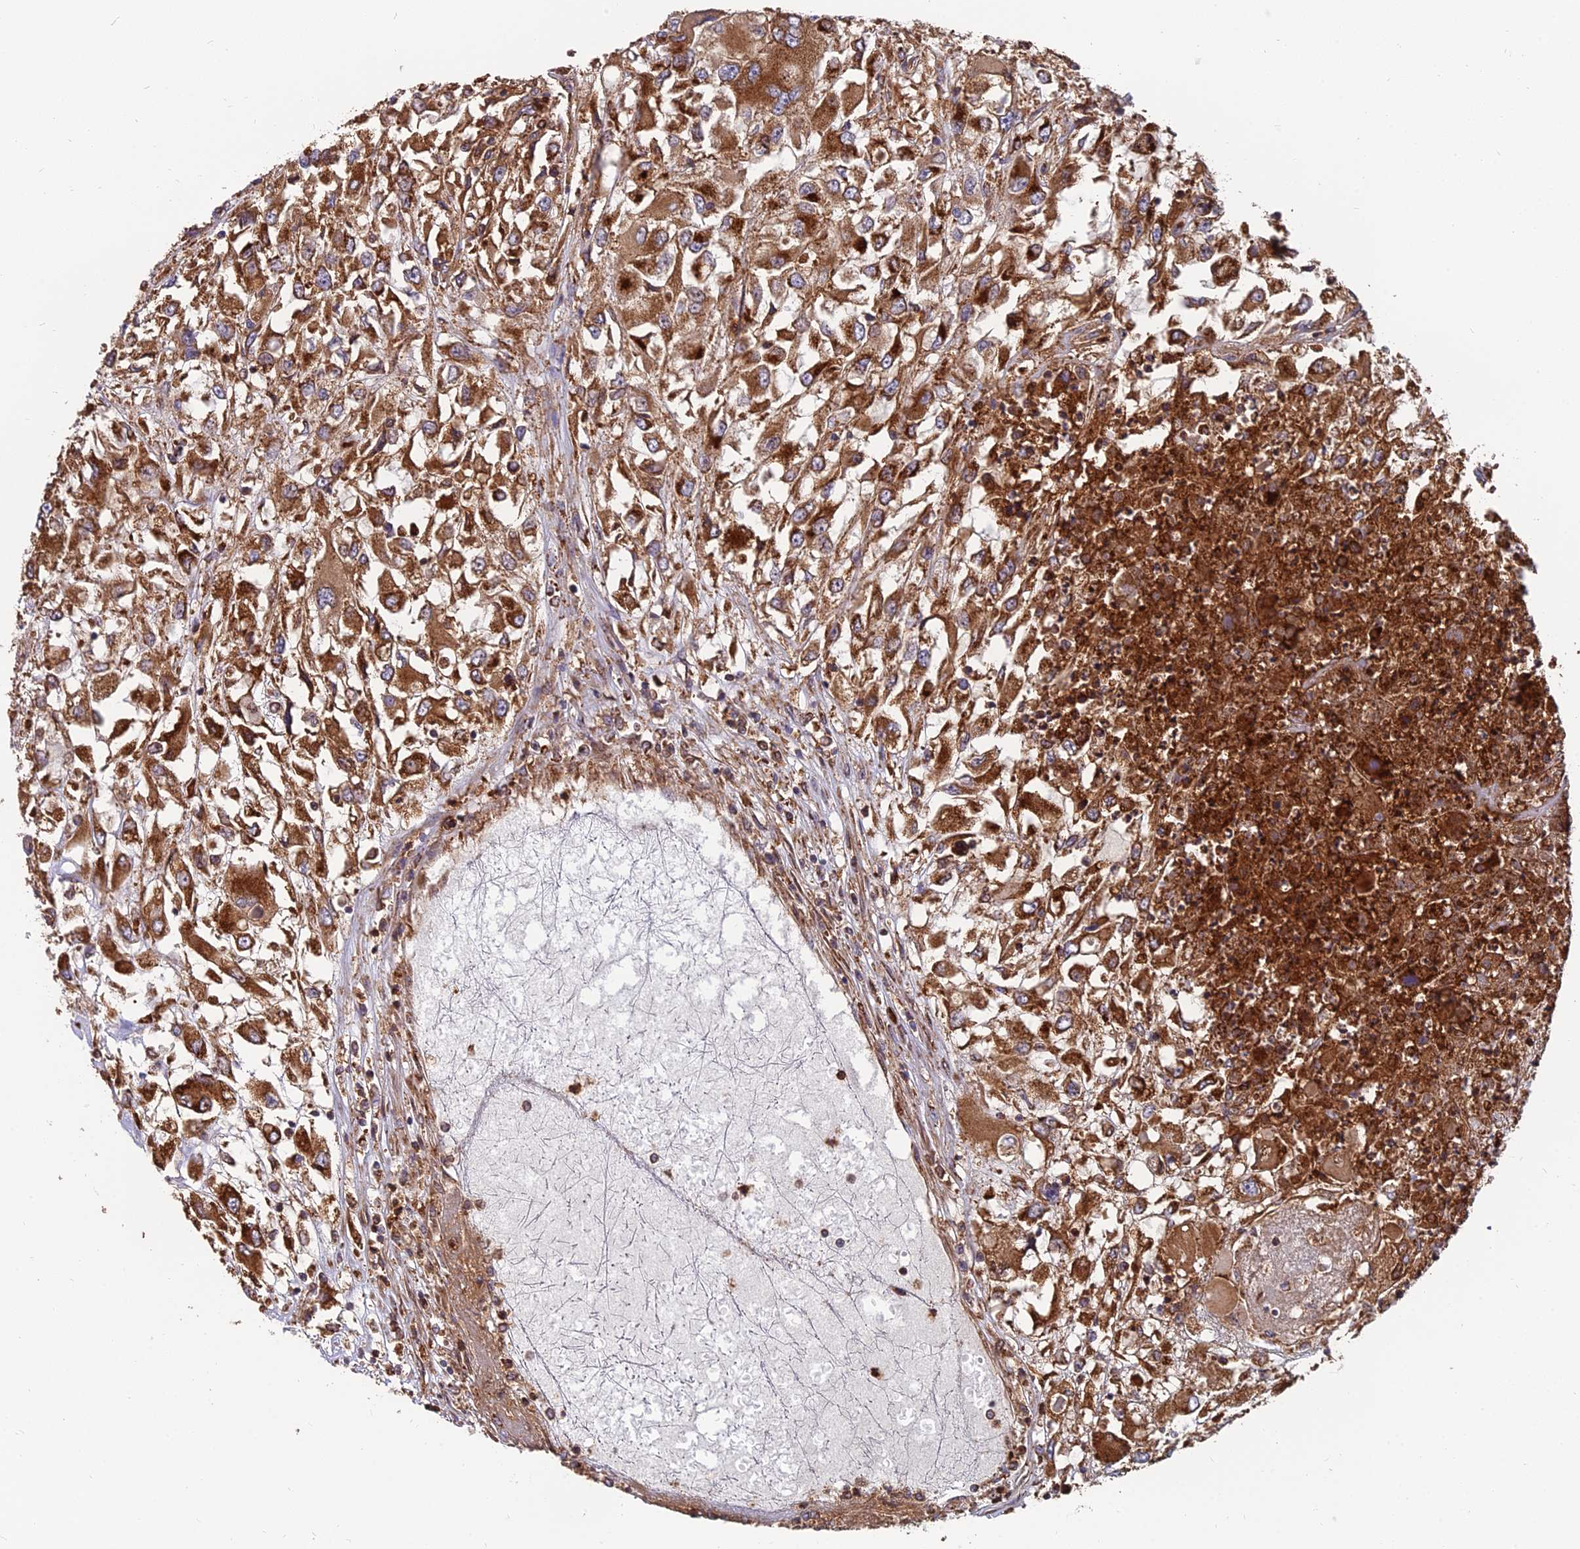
{"staining": {"intensity": "strong", "quantity": ">75%", "location": "cytoplasmic/membranous"}, "tissue": "renal cancer", "cell_type": "Tumor cells", "image_type": "cancer", "snomed": [{"axis": "morphology", "description": "Adenocarcinoma, NOS"}, {"axis": "topography", "description": "Kidney"}], "caption": "A histopathology image of renal cancer (adenocarcinoma) stained for a protein shows strong cytoplasmic/membranous brown staining in tumor cells.", "gene": "UMAD1", "patient": {"sex": "female", "age": 52}}